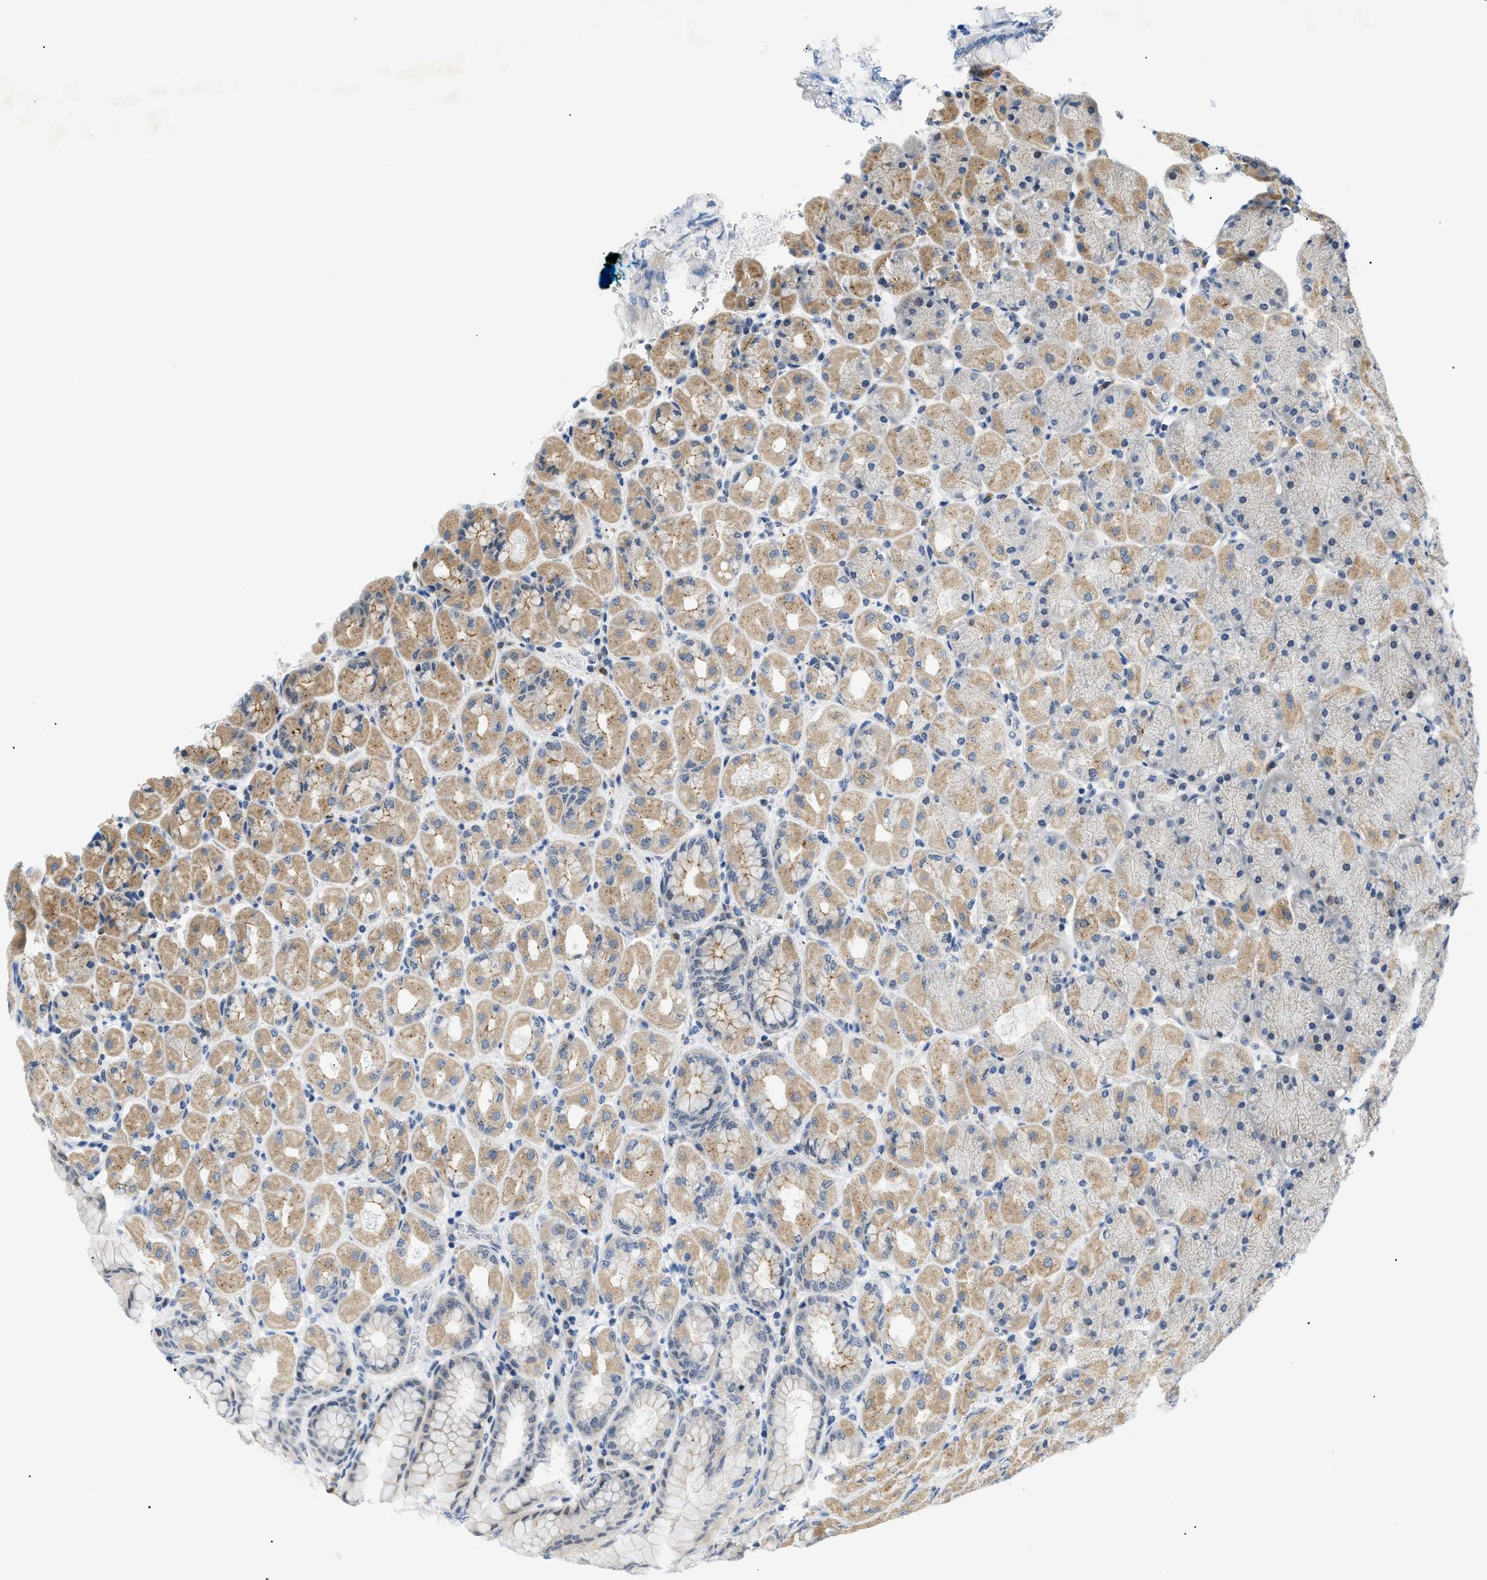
{"staining": {"intensity": "weak", "quantity": "25%-75%", "location": "cytoplasmic/membranous"}, "tissue": "stomach", "cell_type": "Glandular cells", "image_type": "normal", "snomed": [{"axis": "morphology", "description": "Normal tissue, NOS"}, {"axis": "topography", "description": "Stomach, upper"}], "caption": "Stomach stained for a protein (brown) demonstrates weak cytoplasmic/membranous positive positivity in about 25%-75% of glandular cells.", "gene": "ZBTB11", "patient": {"sex": "female", "age": 56}}